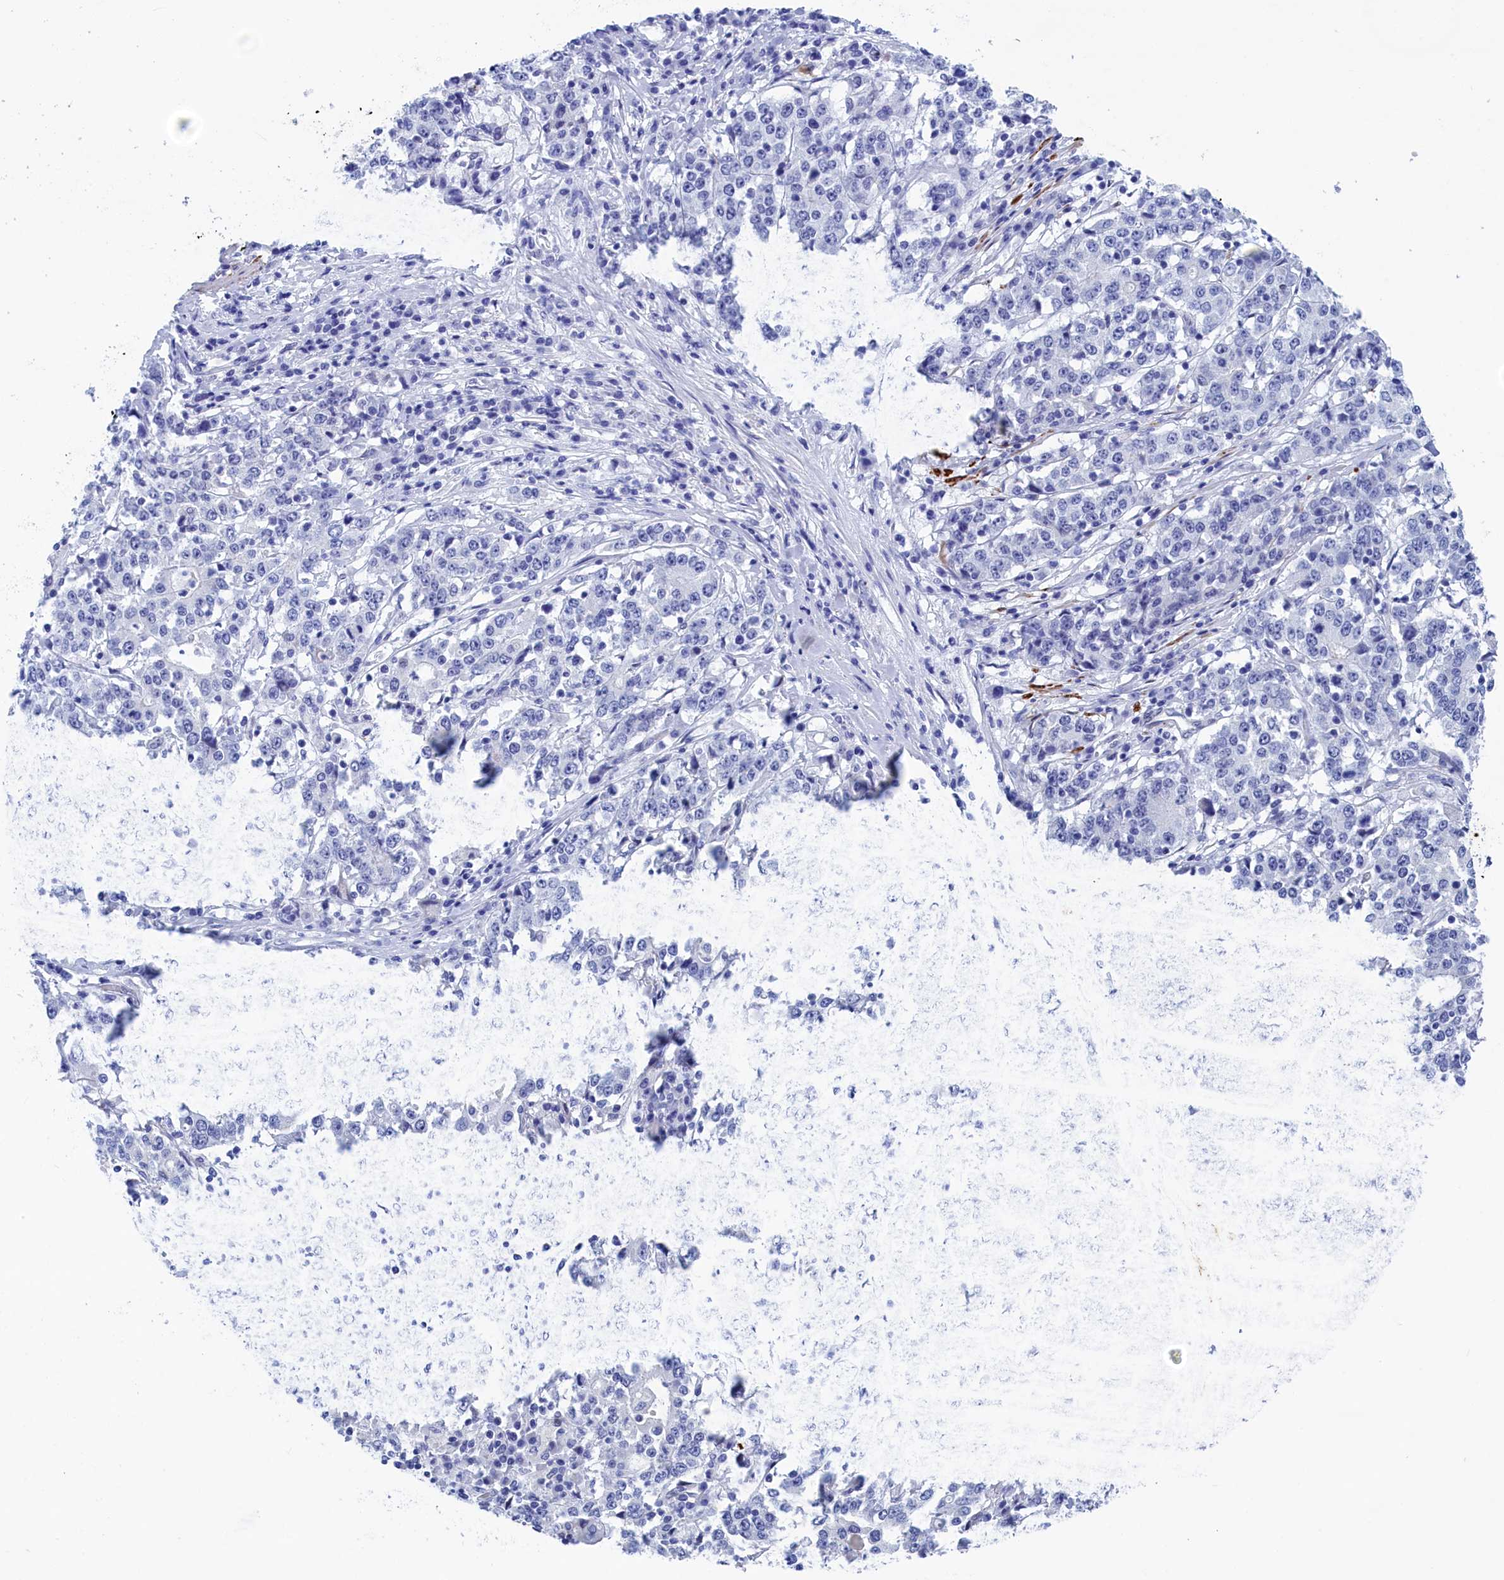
{"staining": {"intensity": "negative", "quantity": "none", "location": "none"}, "tissue": "stomach cancer", "cell_type": "Tumor cells", "image_type": "cancer", "snomed": [{"axis": "morphology", "description": "Adenocarcinoma, NOS"}, {"axis": "topography", "description": "Stomach"}], "caption": "An IHC image of adenocarcinoma (stomach) is shown. There is no staining in tumor cells of adenocarcinoma (stomach).", "gene": "WDR83", "patient": {"sex": "male", "age": 59}}